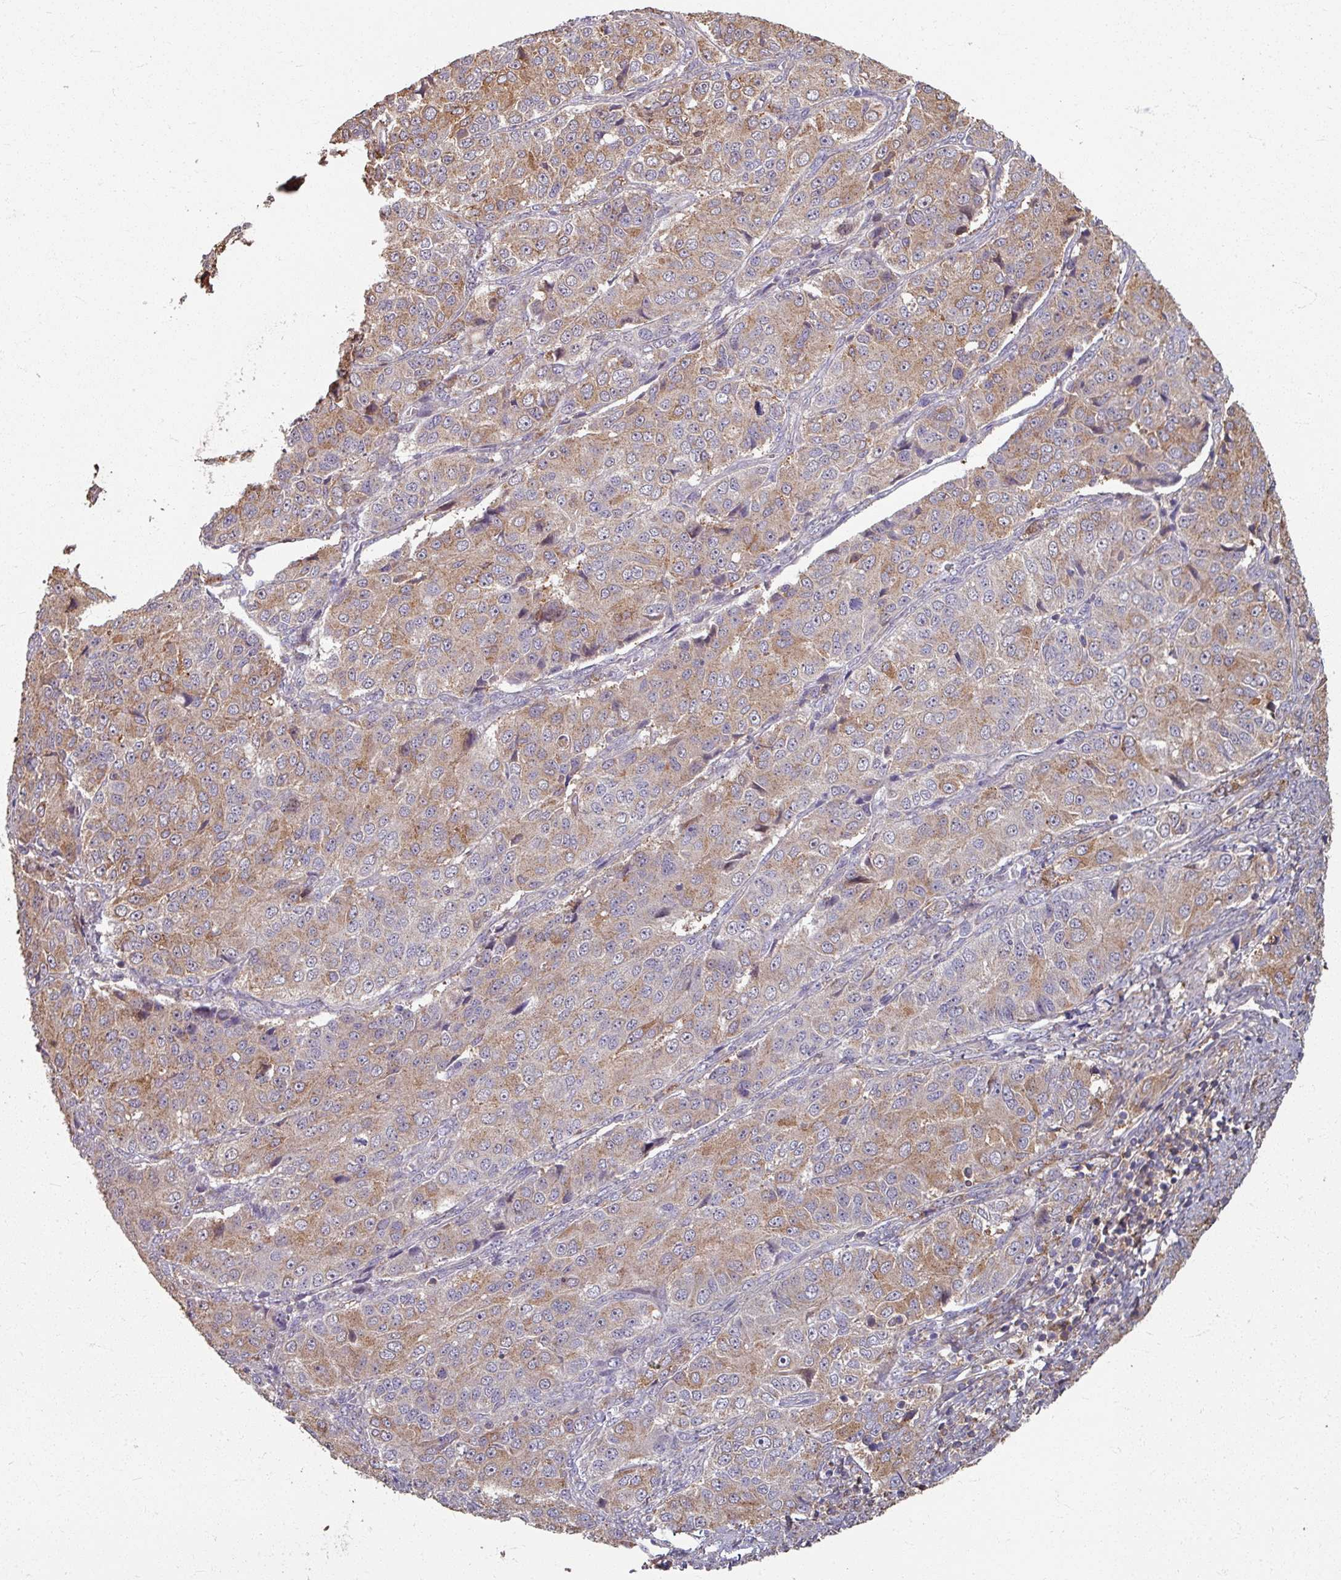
{"staining": {"intensity": "moderate", "quantity": "<25%", "location": "cytoplasmic/membranous"}, "tissue": "ovarian cancer", "cell_type": "Tumor cells", "image_type": "cancer", "snomed": [{"axis": "morphology", "description": "Carcinoma, endometroid"}, {"axis": "topography", "description": "Ovary"}], "caption": "Ovarian endometroid carcinoma stained for a protein (brown) shows moderate cytoplasmic/membranous positive positivity in approximately <25% of tumor cells.", "gene": "CCDC68", "patient": {"sex": "female", "age": 51}}